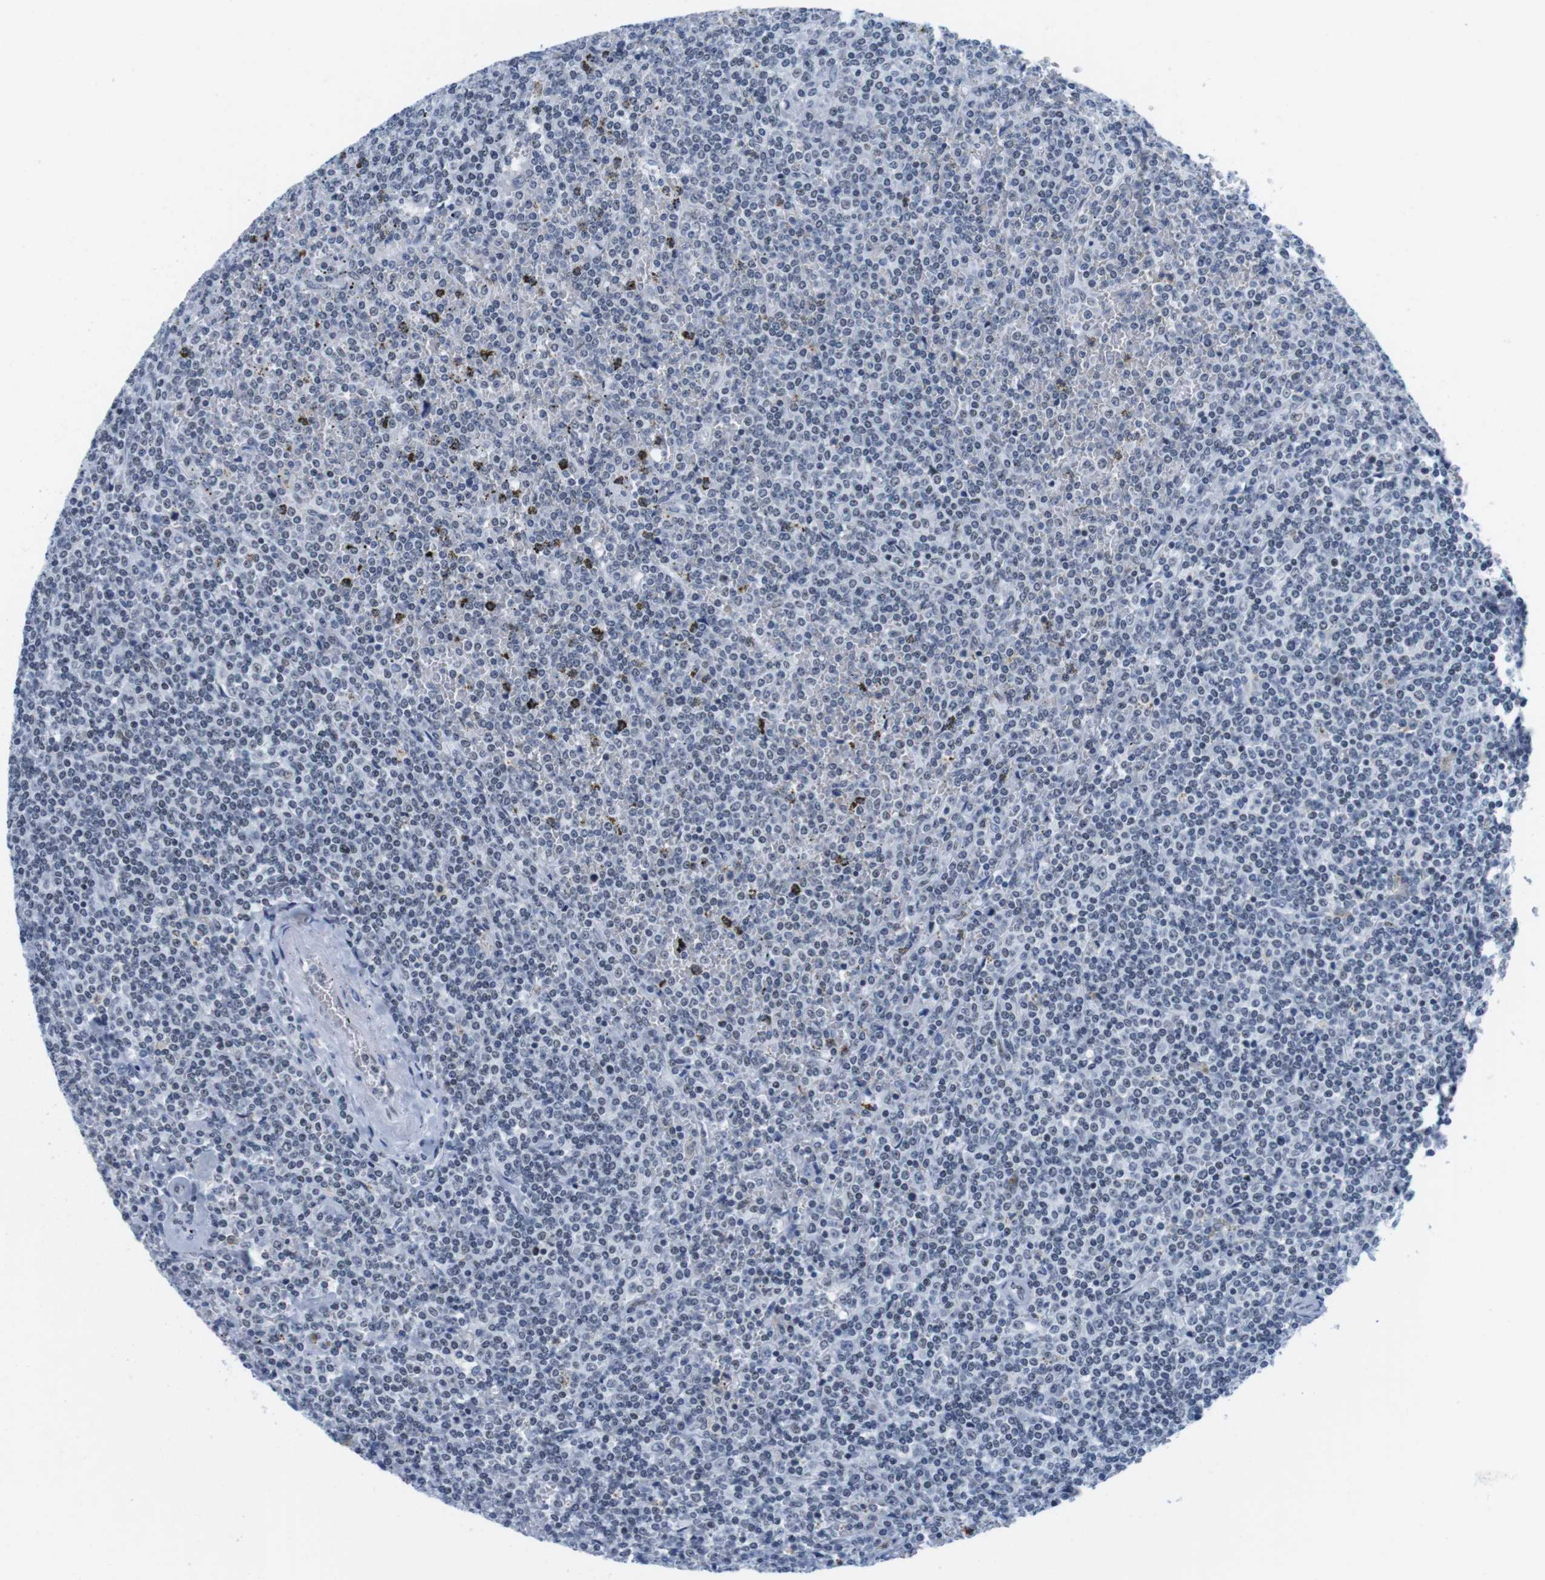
{"staining": {"intensity": "negative", "quantity": "none", "location": "none"}, "tissue": "lymphoma", "cell_type": "Tumor cells", "image_type": "cancer", "snomed": [{"axis": "morphology", "description": "Malignant lymphoma, non-Hodgkin's type, Low grade"}, {"axis": "topography", "description": "Spleen"}], "caption": "Tumor cells are negative for protein expression in human lymphoma.", "gene": "IFI16", "patient": {"sex": "female", "age": 19}}